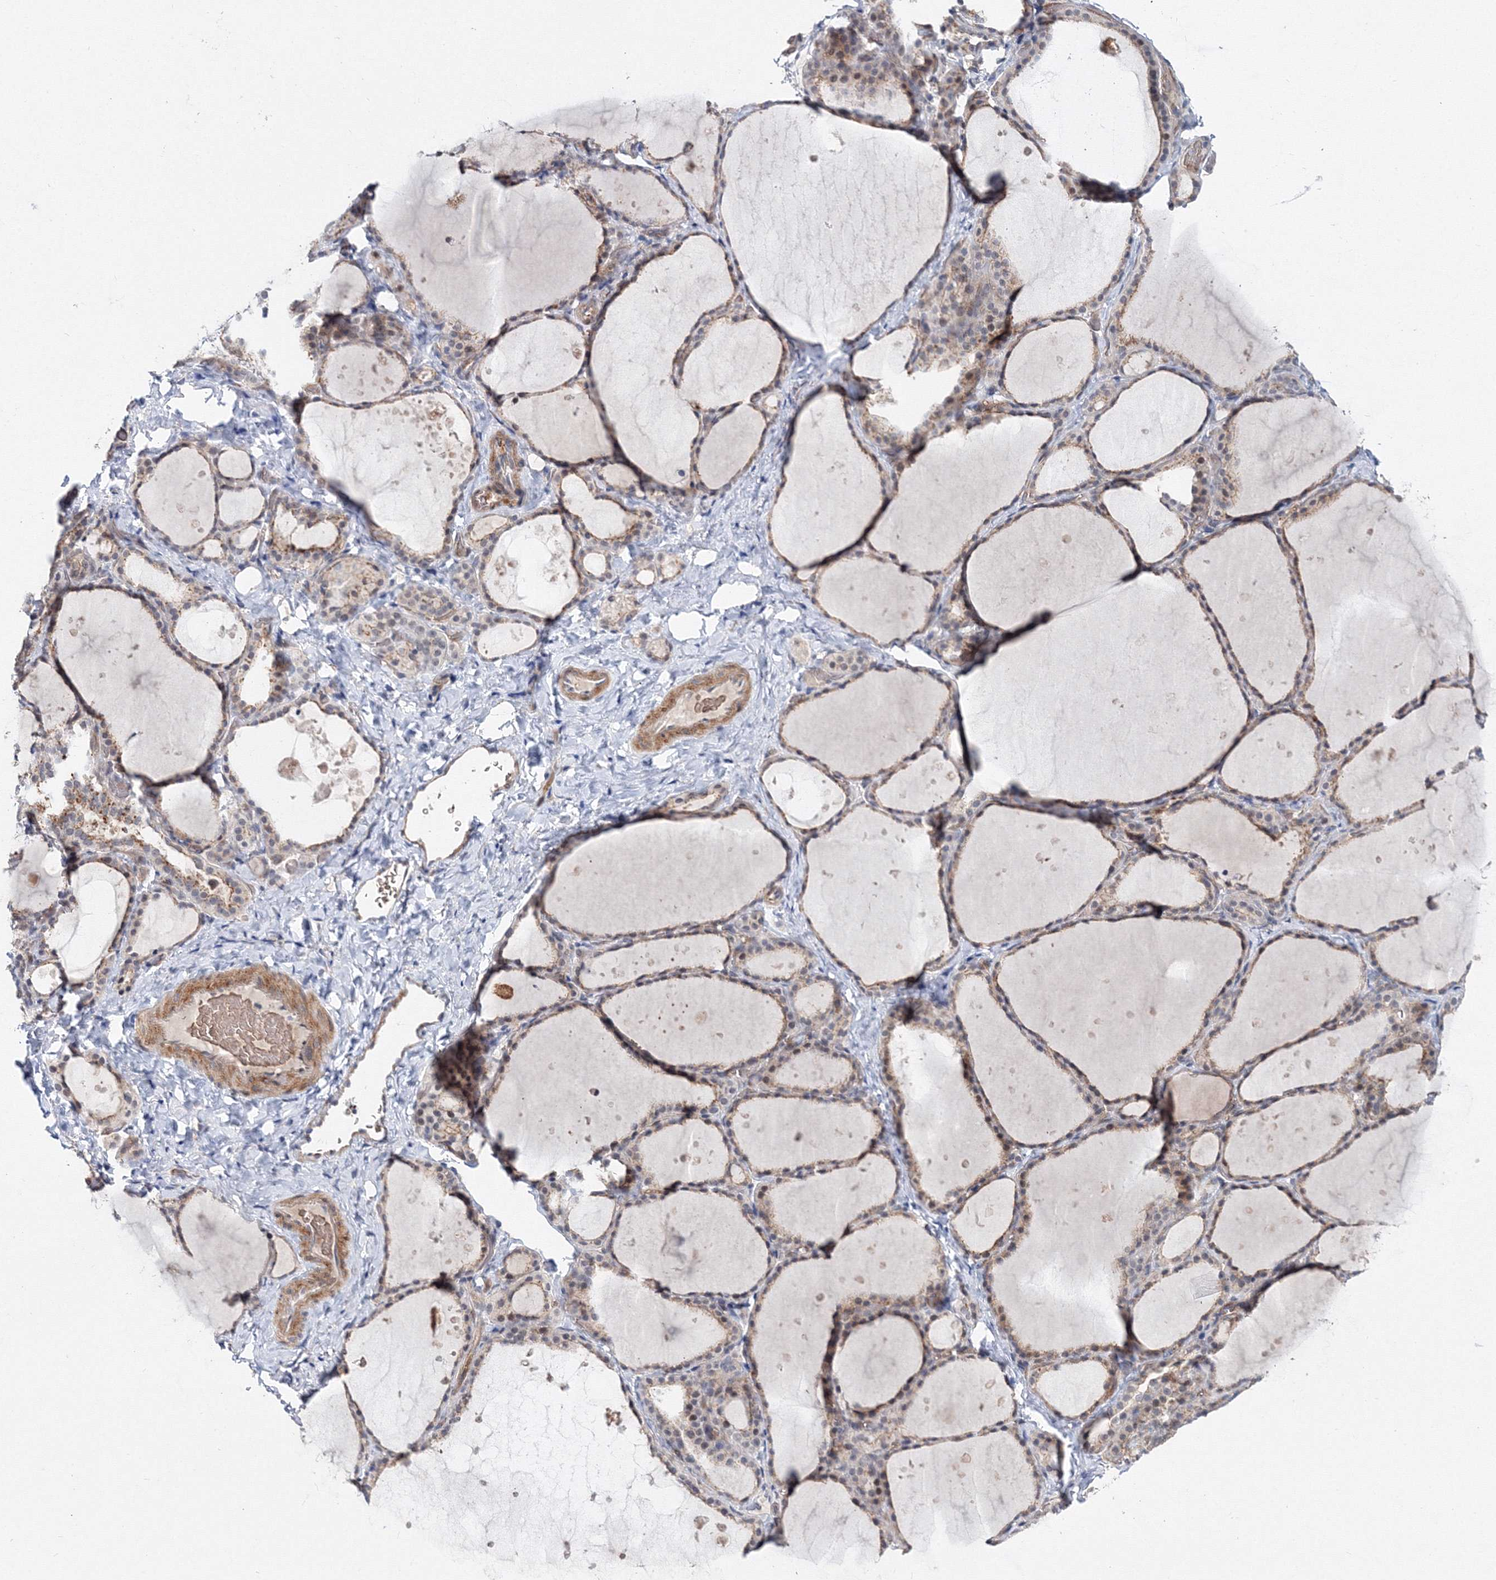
{"staining": {"intensity": "weak", "quantity": "25%-75%", "location": "cytoplasmic/membranous,nuclear"}, "tissue": "thyroid gland", "cell_type": "Glandular cells", "image_type": "normal", "snomed": [{"axis": "morphology", "description": "Normal tissue, NOS"}, {"axis": "topography", "description": "Thyroid gland"}], "caption": "Protein staining exhibits weak cytoplasmic/membranous,nuclear positivity in about 25%-75% of glandular cells in benign thyroid gland. Using DAB (brown) and hematoxylin (blue) stains, captured at high magnification using brightfield microscopy.", "gene": "C11orf52", "patient": {"sex": "female", "age": 44}}